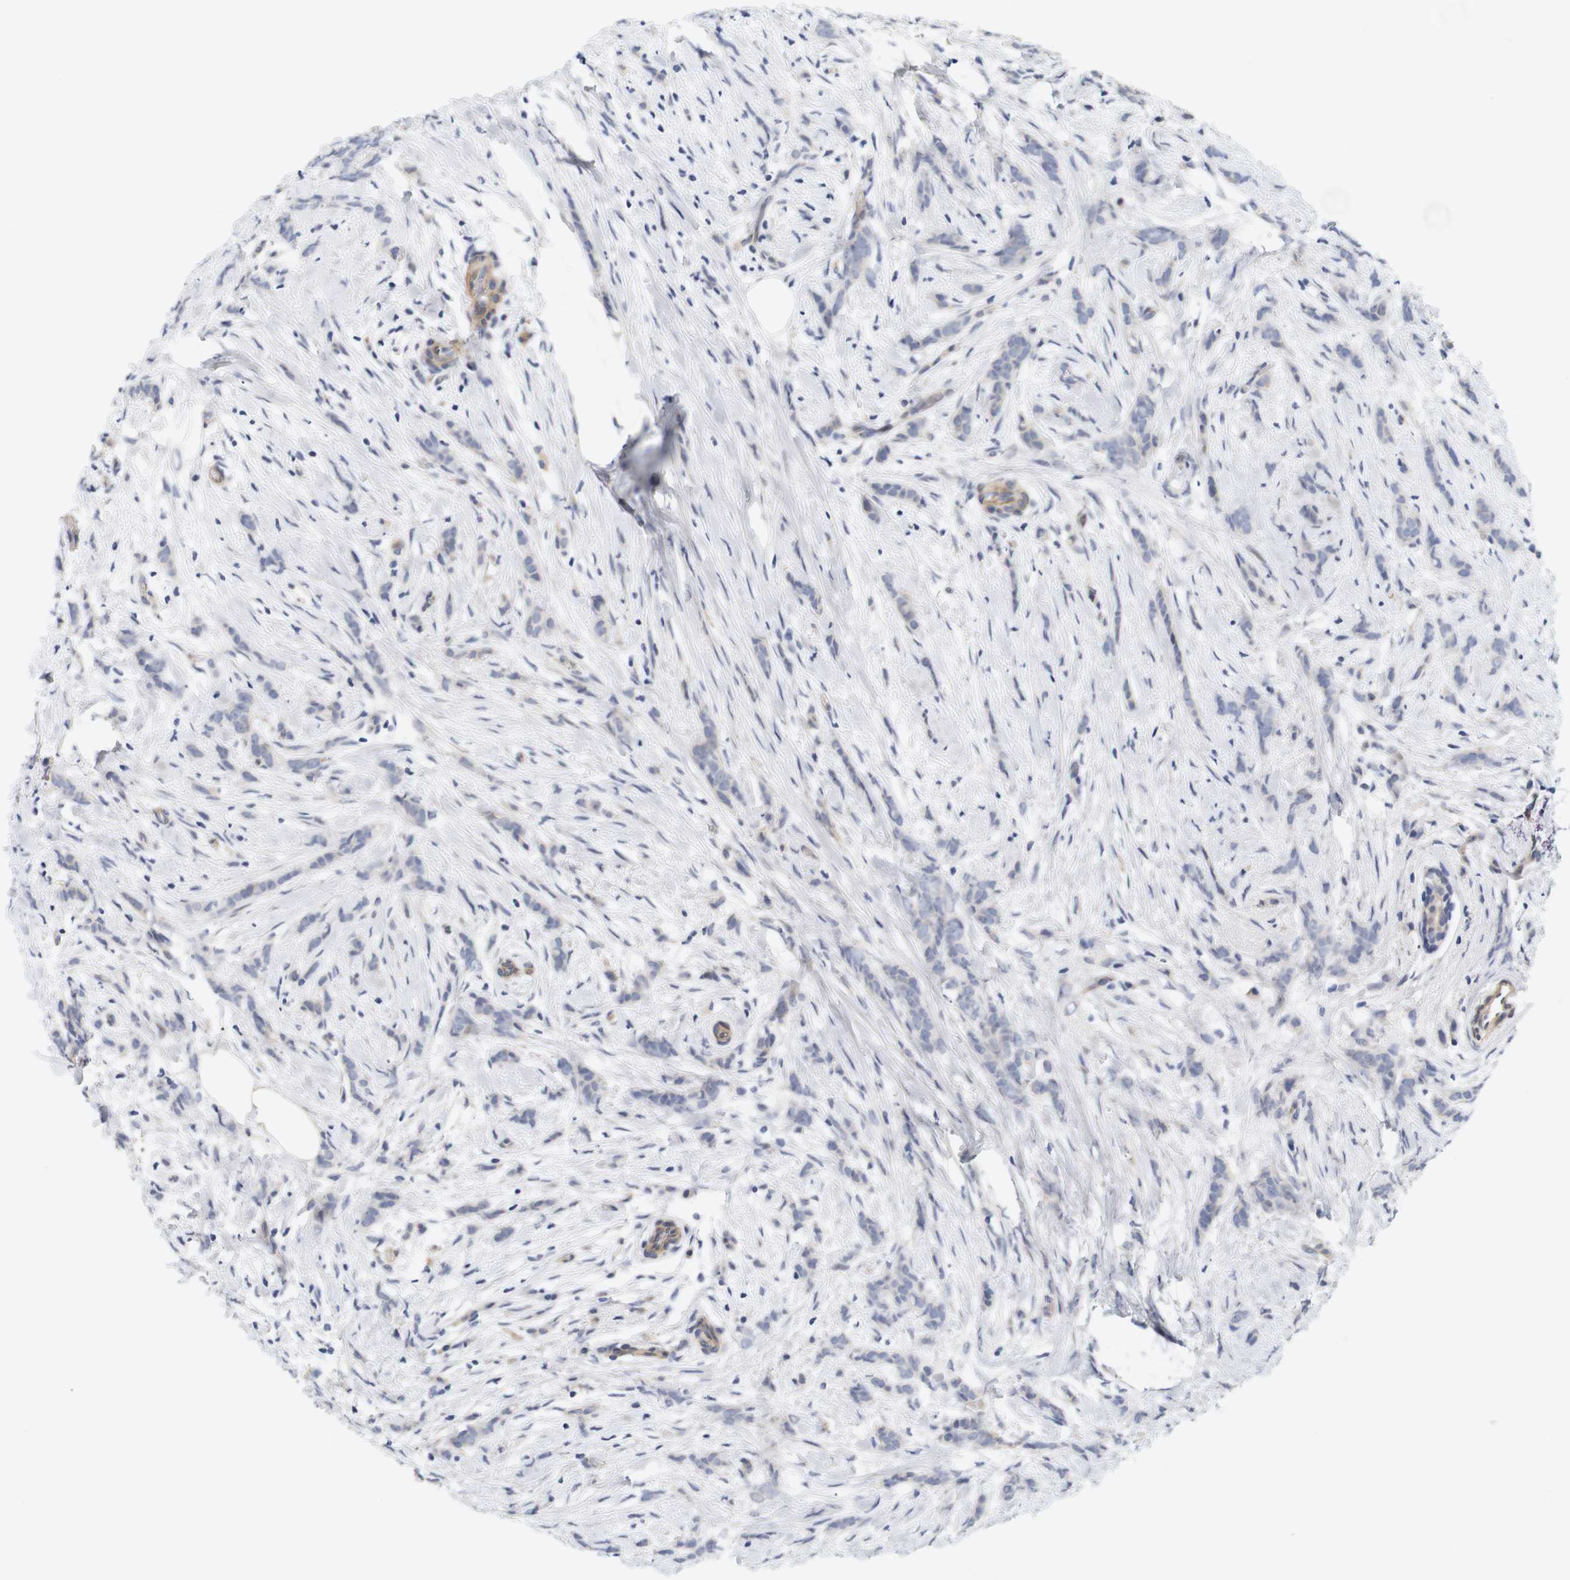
{"staining": {"intensity": "negative", "quantity": "none", "location": "none"}, "tissue": "breast cancer", "cell_type": "Tumor cells", "image_type": "cancer", "snomed": [{"axis": "morphology", "description": "Lobular carcinoma, in situ"}, {"axis": "morphology", "description": "Lobular carcinoma"}, {"axis": "topography", "description": "Breast"}], "caption": "Tumor cells are negative for brown protein staining in breast lobular carcinoma. (DAB (3,3'-diaminobenzidine) immunohistochemistry (IHC) visualized using brightfield microscopy, high magnification).", "gene": "CYB561", "patient": {"sex": "female", "age": 41}}